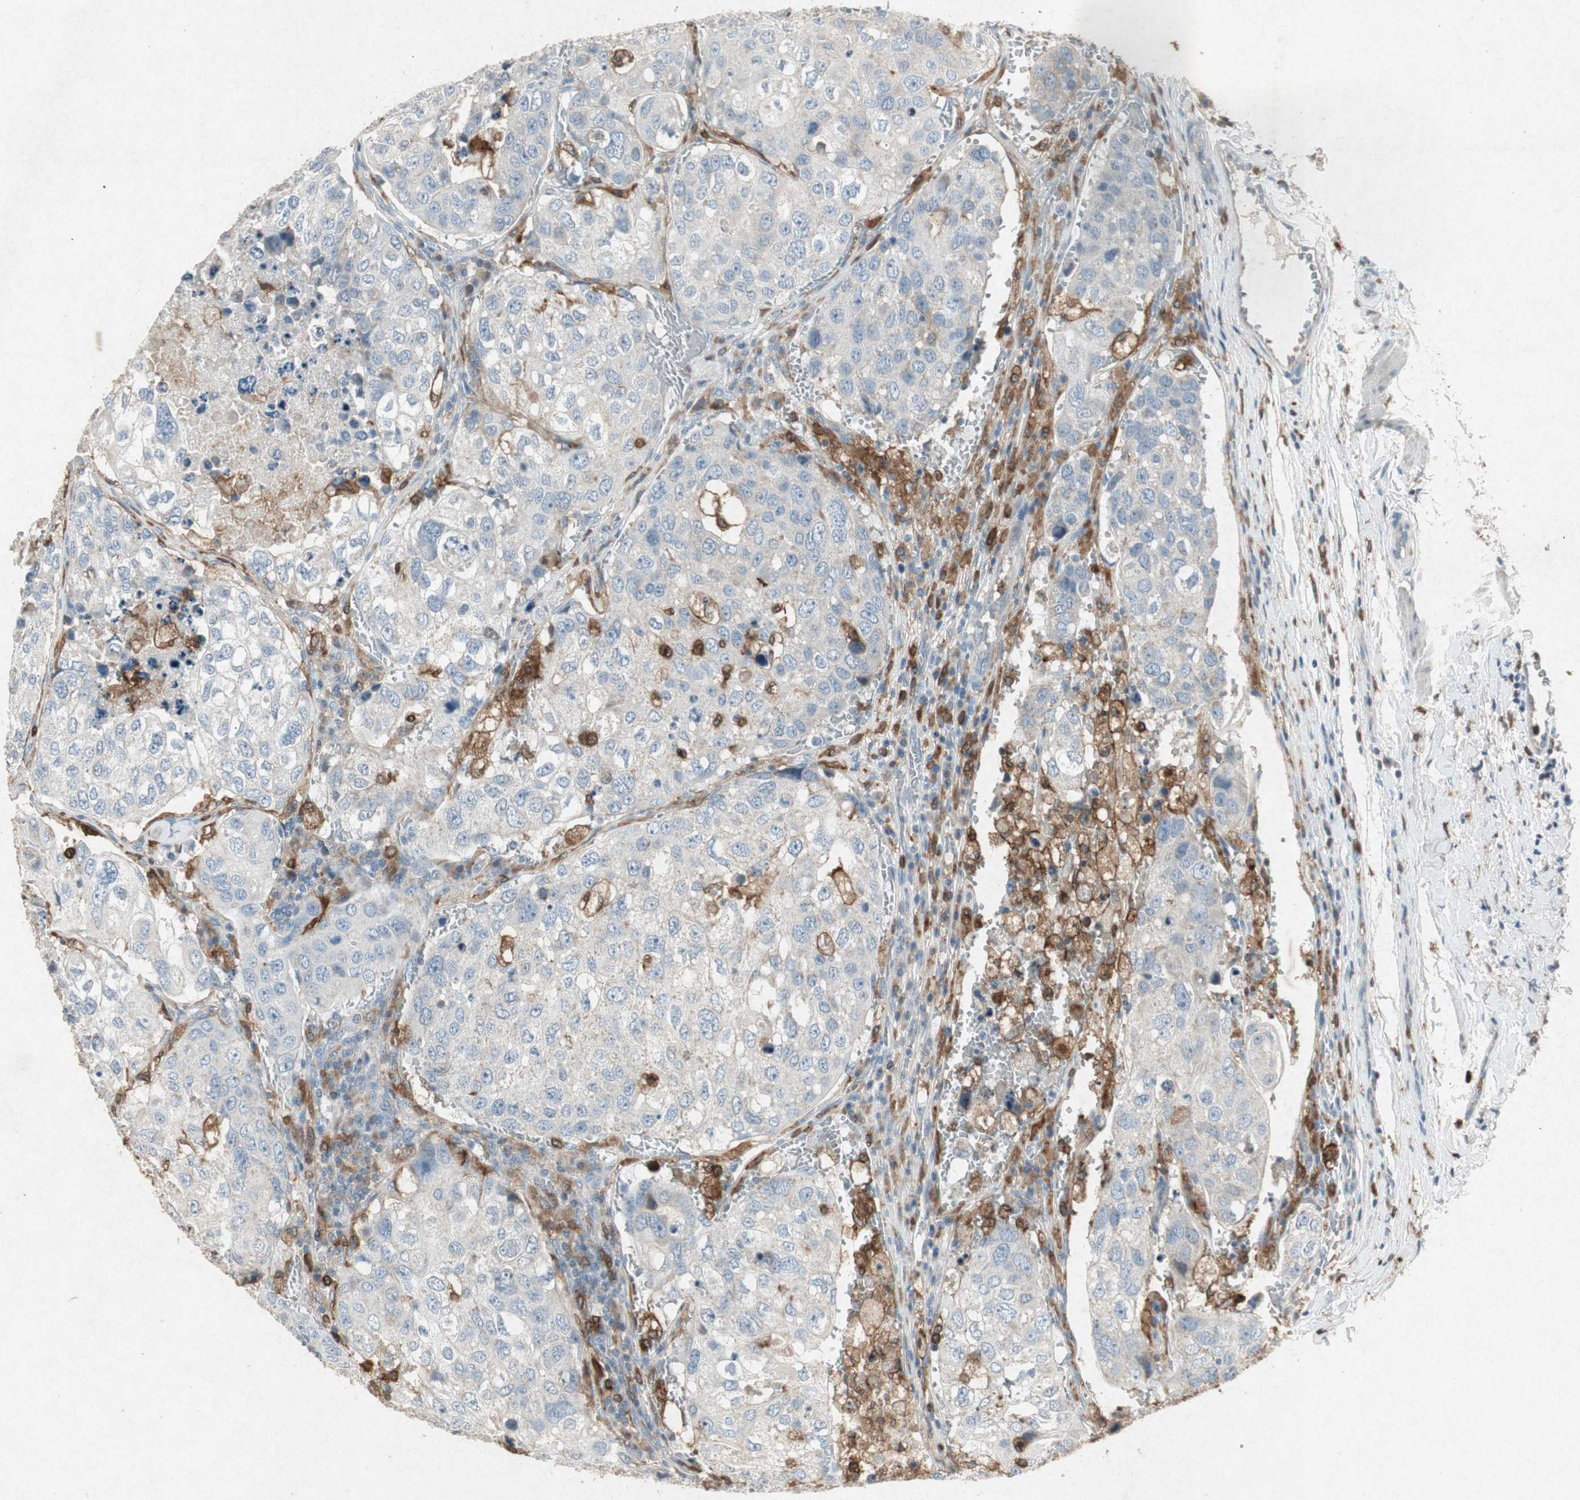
{"staining": {"intensity": "negative", "quantity": "none", "location": "none"}, "tissue": "urothelial cancer", "cell_type": "Tumor cells", "image_type": "cancer", "snomed": [{"axis": "morphology", "description": "Urothelial carcinoma, High grade"}, {"axis": "topography", "description": "Lymph node"}, {"axis": "topography", "description": "Urinary bladder"}], "caption": "The immunohistochemistry image has no significant staining in tumor cells of high-grade urothelial carcinoma tissue.", "gene": "TYROBP", "patient": {"sex": "male", "age": 51}}